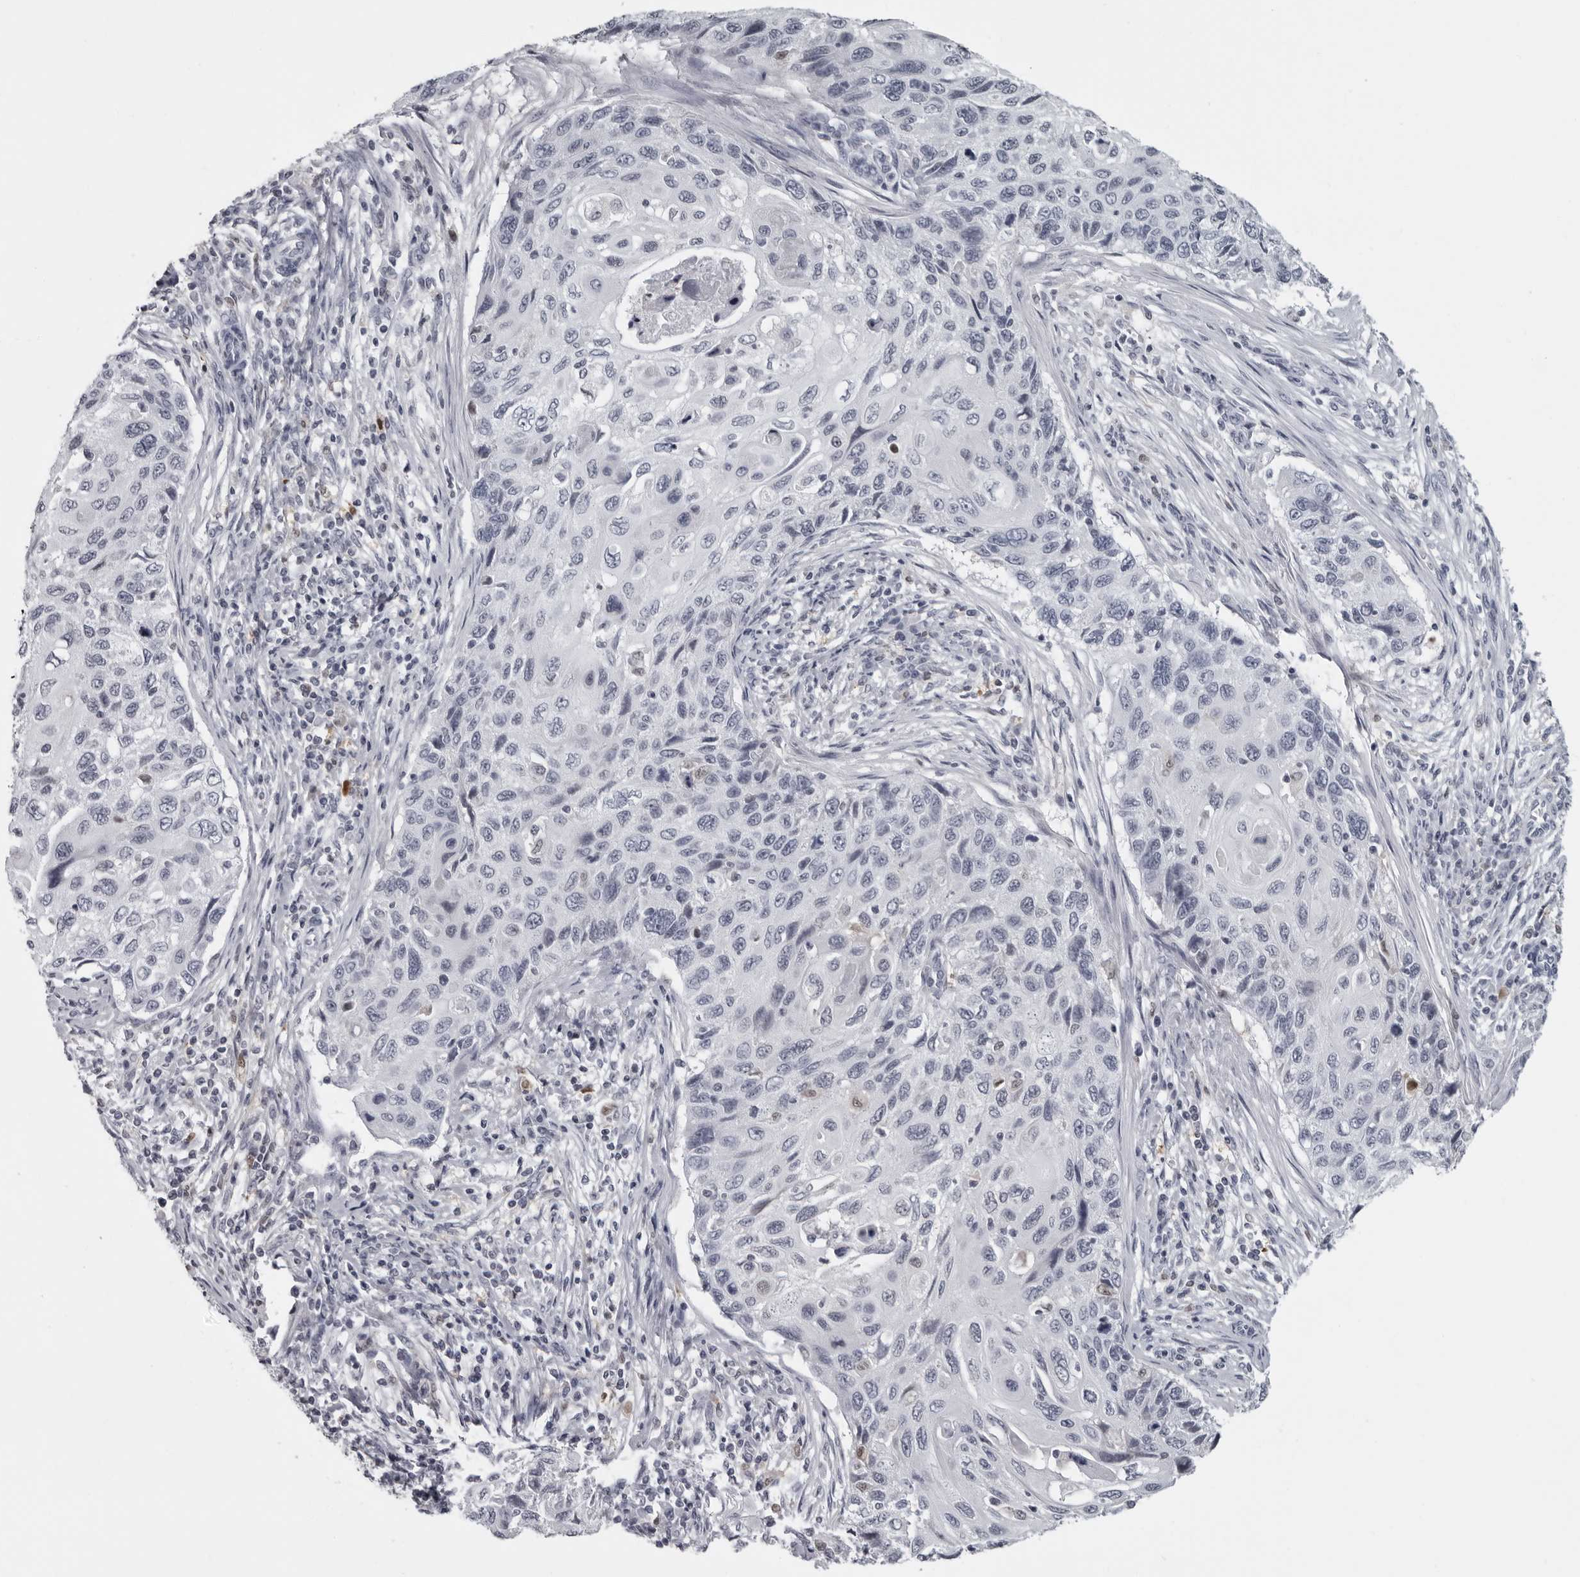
{"staining": {"intensity": "negative", "quantity": "none", "location": "none"}, "tissue": "cervical cancer", "cell_type": "Tumor cells", "image_type": "cancer", "snomed": [{"axis": "morphology", "description": "Squamous cell carcinoma, NOS"}, {"axis": "topography", "description": "Cervix"}], "caption": "High magnification brightfield microscopy of cervical squamous cell carcinoma stained with DAB (brown) and counterstained with hematoxylin (blue): tumor cells show no significant expression.", "gene": "LZIC", "patient": {"sex": "female", "age": 70}}